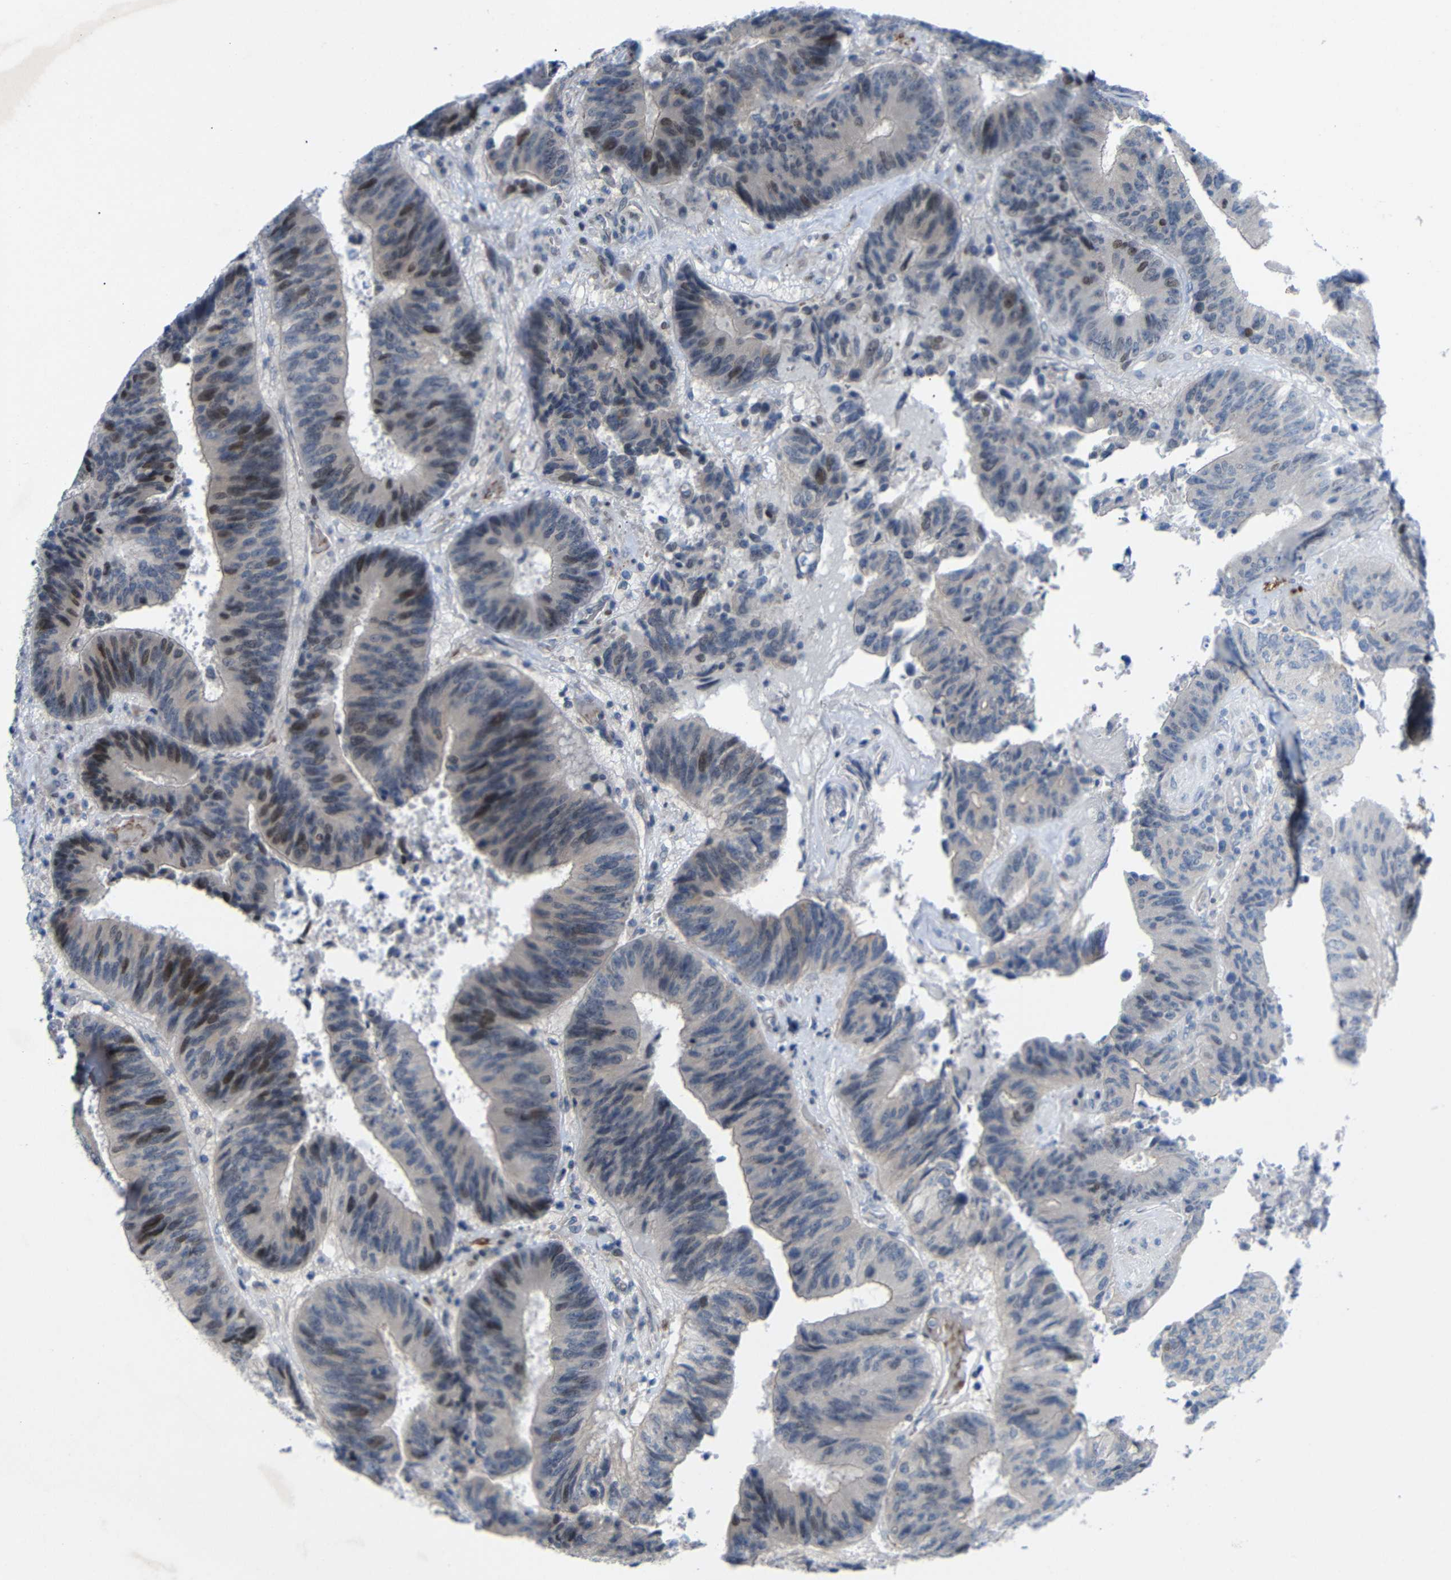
{"staining": {"intensity": "moderate", "quantity": "<25%", "location": "nuclear"}, "tissue": "colorectal cancer", "cell_type": "Tumor cells", "image_type": "cancer", "snomed": [{"axis": "morphology", "description": "Adenocarcinoma, NOS"}, {"axis": "topography", "description": "Rectum"}], "caption": "Human colorectal adenocarcinoma stained with a brown dye shows moderate nuclear positive expression in about <25% of tumor cells.", "gene": "CMTM1", "patient": {"sex": "male", "age": 72}}